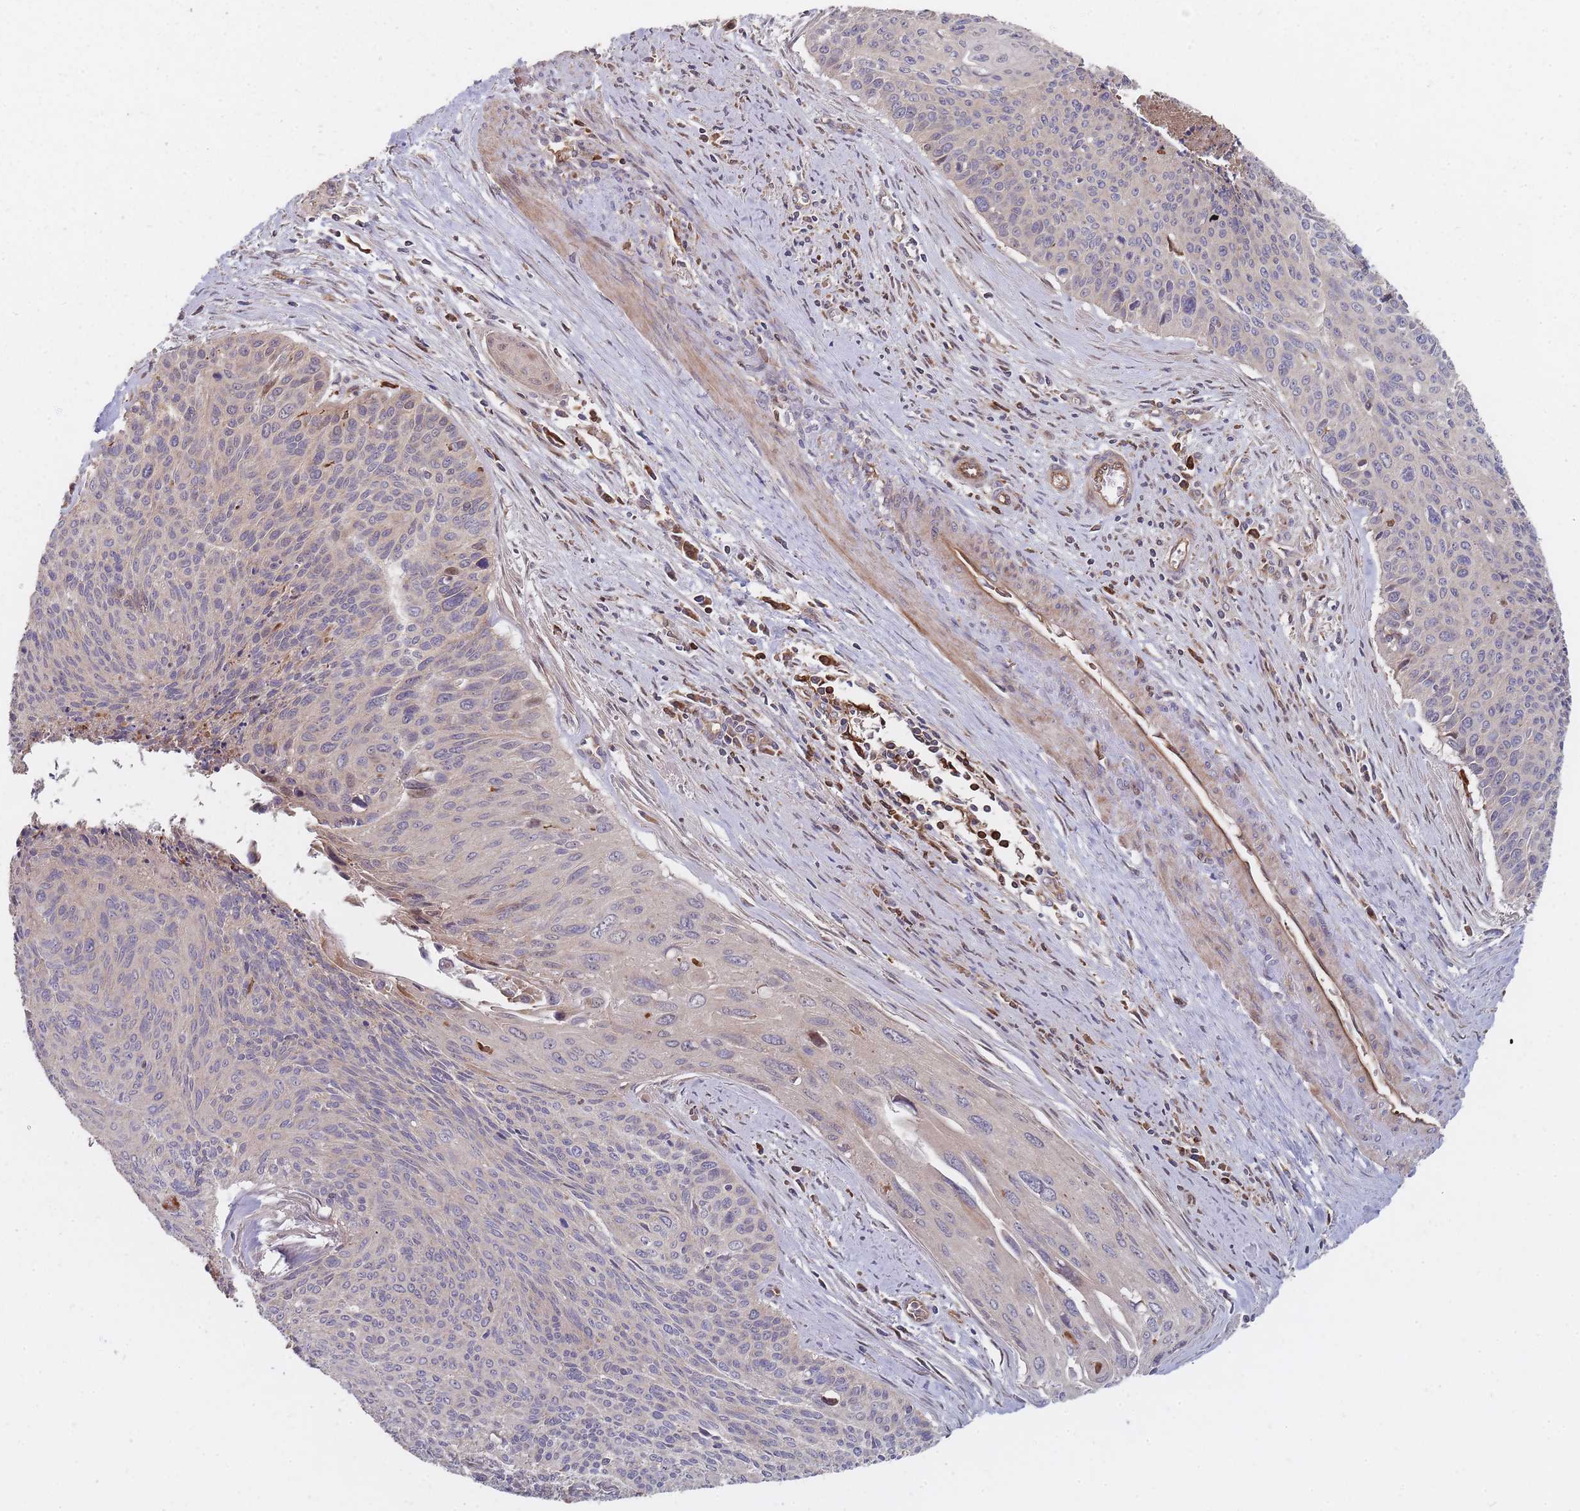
{"staining": {"intensity": "negative", "quantity": "none", "location": "none"}, "tissue": "cervical cancer", "cell_type": "Tumor cells", "image_type": "cancer", "snomed": [{"axis": "morphology", "description": "Squamous cell carcinoma, NOS"}, {"axis": "topography", "description": "Cervix"}], "caption": "High power microscopy photomicrograph of an IHC image of cervical cancer, revealing no significant positivity in tumor cells.", "gene": "THSD7B", "patient": {"sex": "female", "age": 55}}